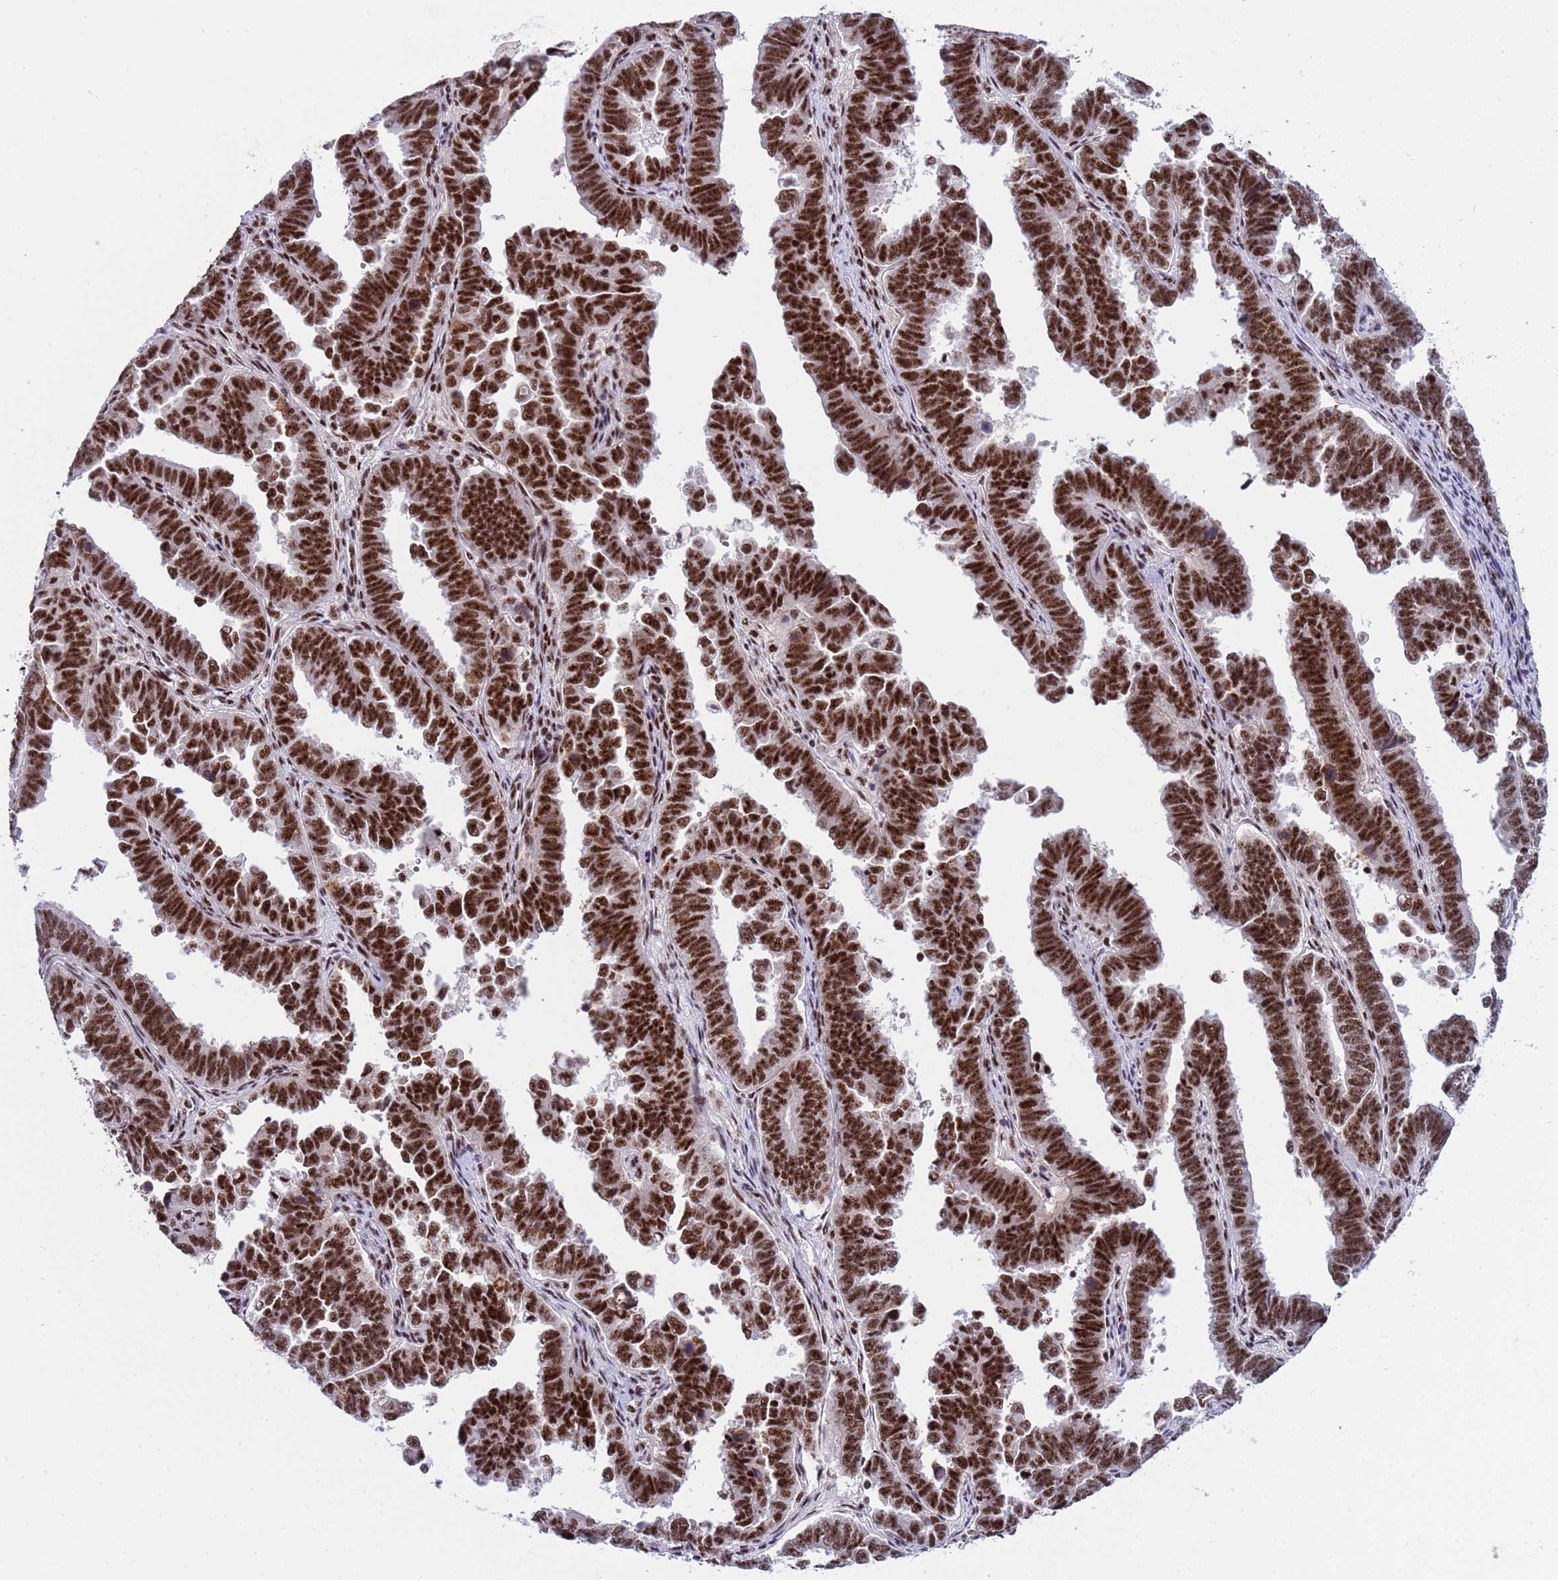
{"staining": {"intensity": "strong", "quantity": ">75%", "location": "nuclear"}, "tissue": "endometrial cancer", "cell_type": "Tumor cells", "image_type": "cancer", "snomed": [{"axis": "morphology", "description": "Adenocarcinoma, NOS"}, {"axis": "topography", "description": "Endometrium"}], "caption": "Protein staining reveals strong nuclear staining in approximately >75% of tumor cells in endometrial cancer (adenocarcinoma). The protein is shown in brown color, while the nuclei are stained blue.", "gene": "THOC2", "patient": {"sex": "female", "age": 75}}